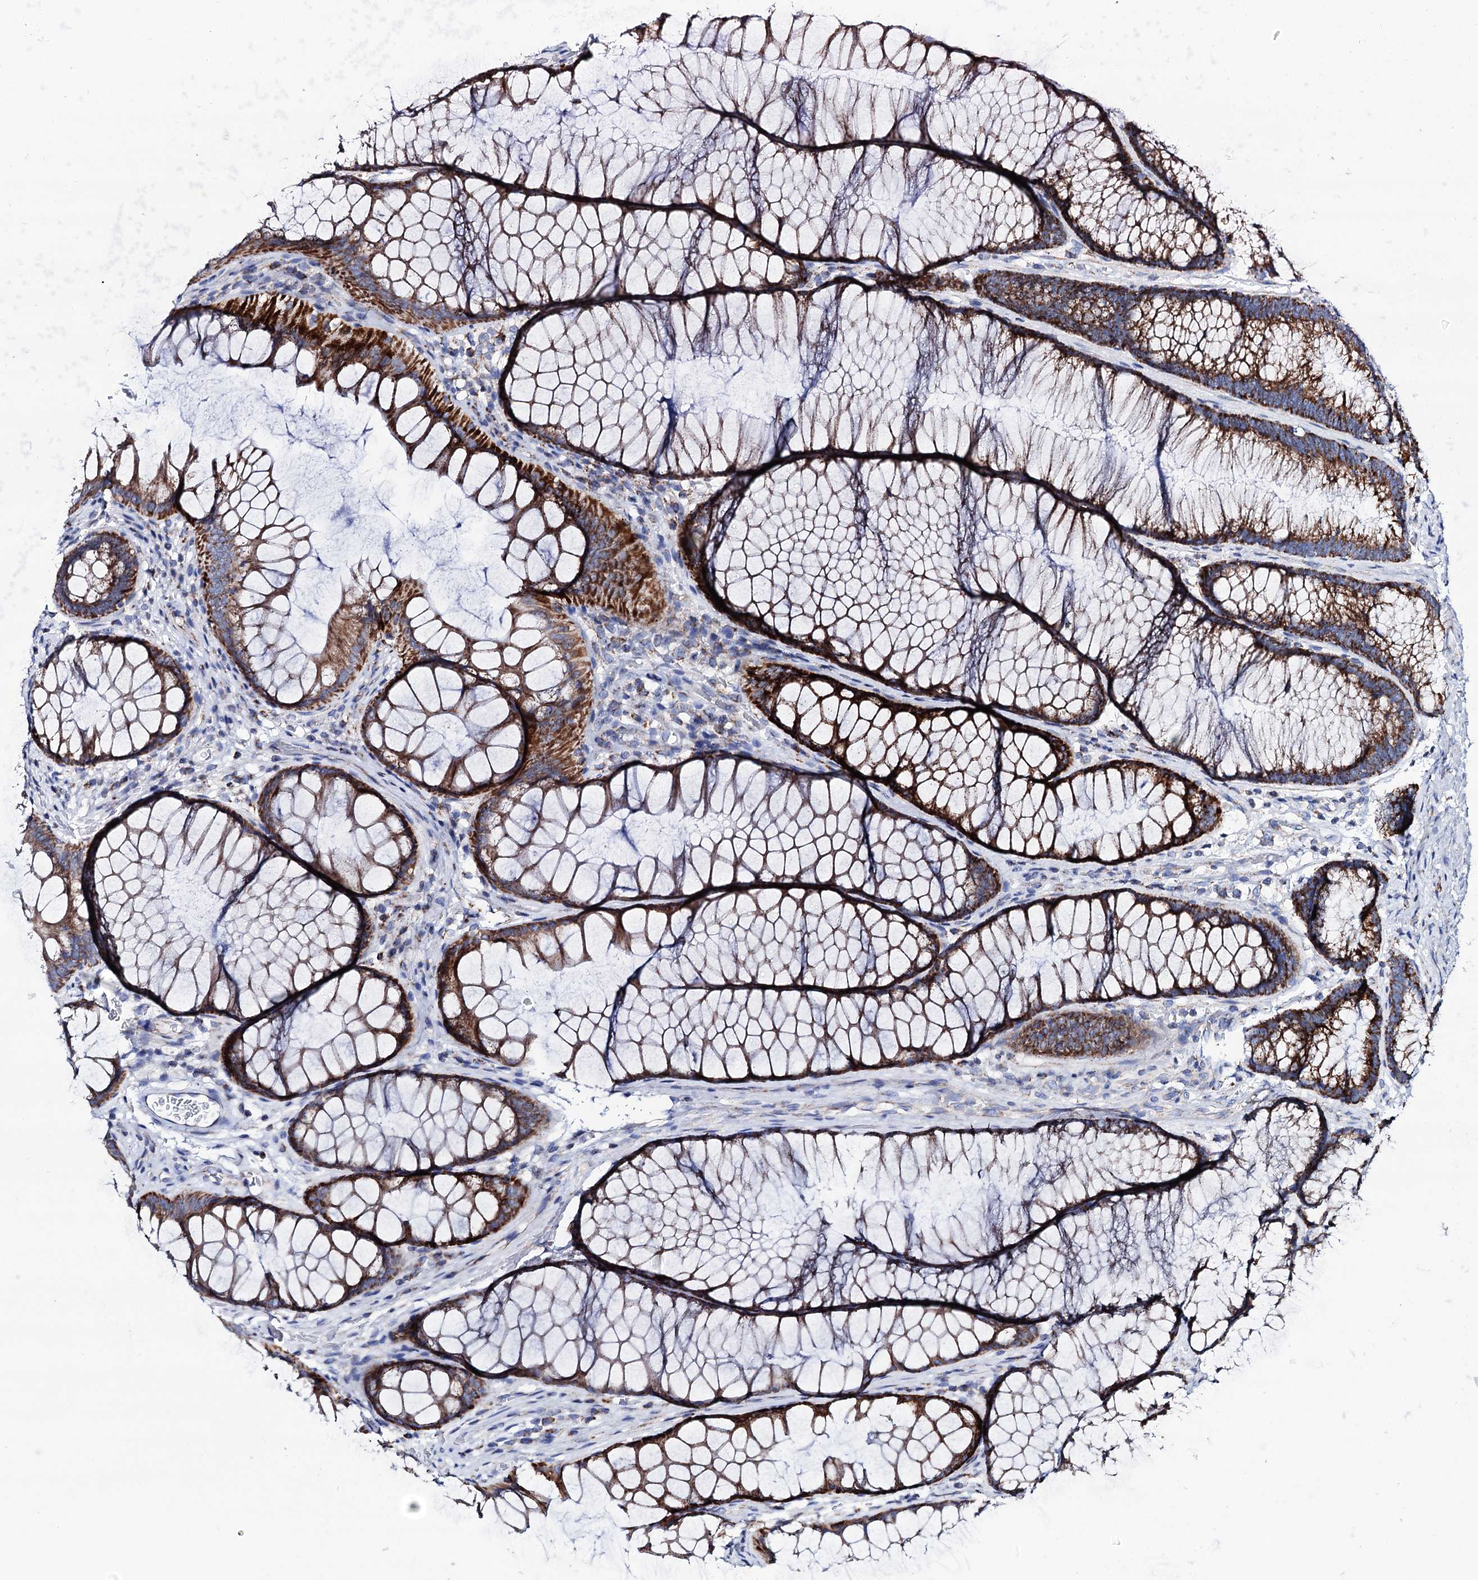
{"staining": {"intensity": "negative", "quantity": "none", "location": "none"}, "tissue": "colon", "cell_type": "Endothelial cells", "image_type": "normal", "snomed": [{"axis": "morphology", "description": "Normal tissue, NOS"}, {"axis": "topography", "description": "Colon"}], "caption": "Immunohistochemistry (IHC) of unremarkable colon exhibits no positivity in endothelial cells. (DAB immunohistochemistry visualized using brightfield microscopy, high magnification).", "gene": "UBASH3B", "patient": {"sex": "female", "age": 82}}